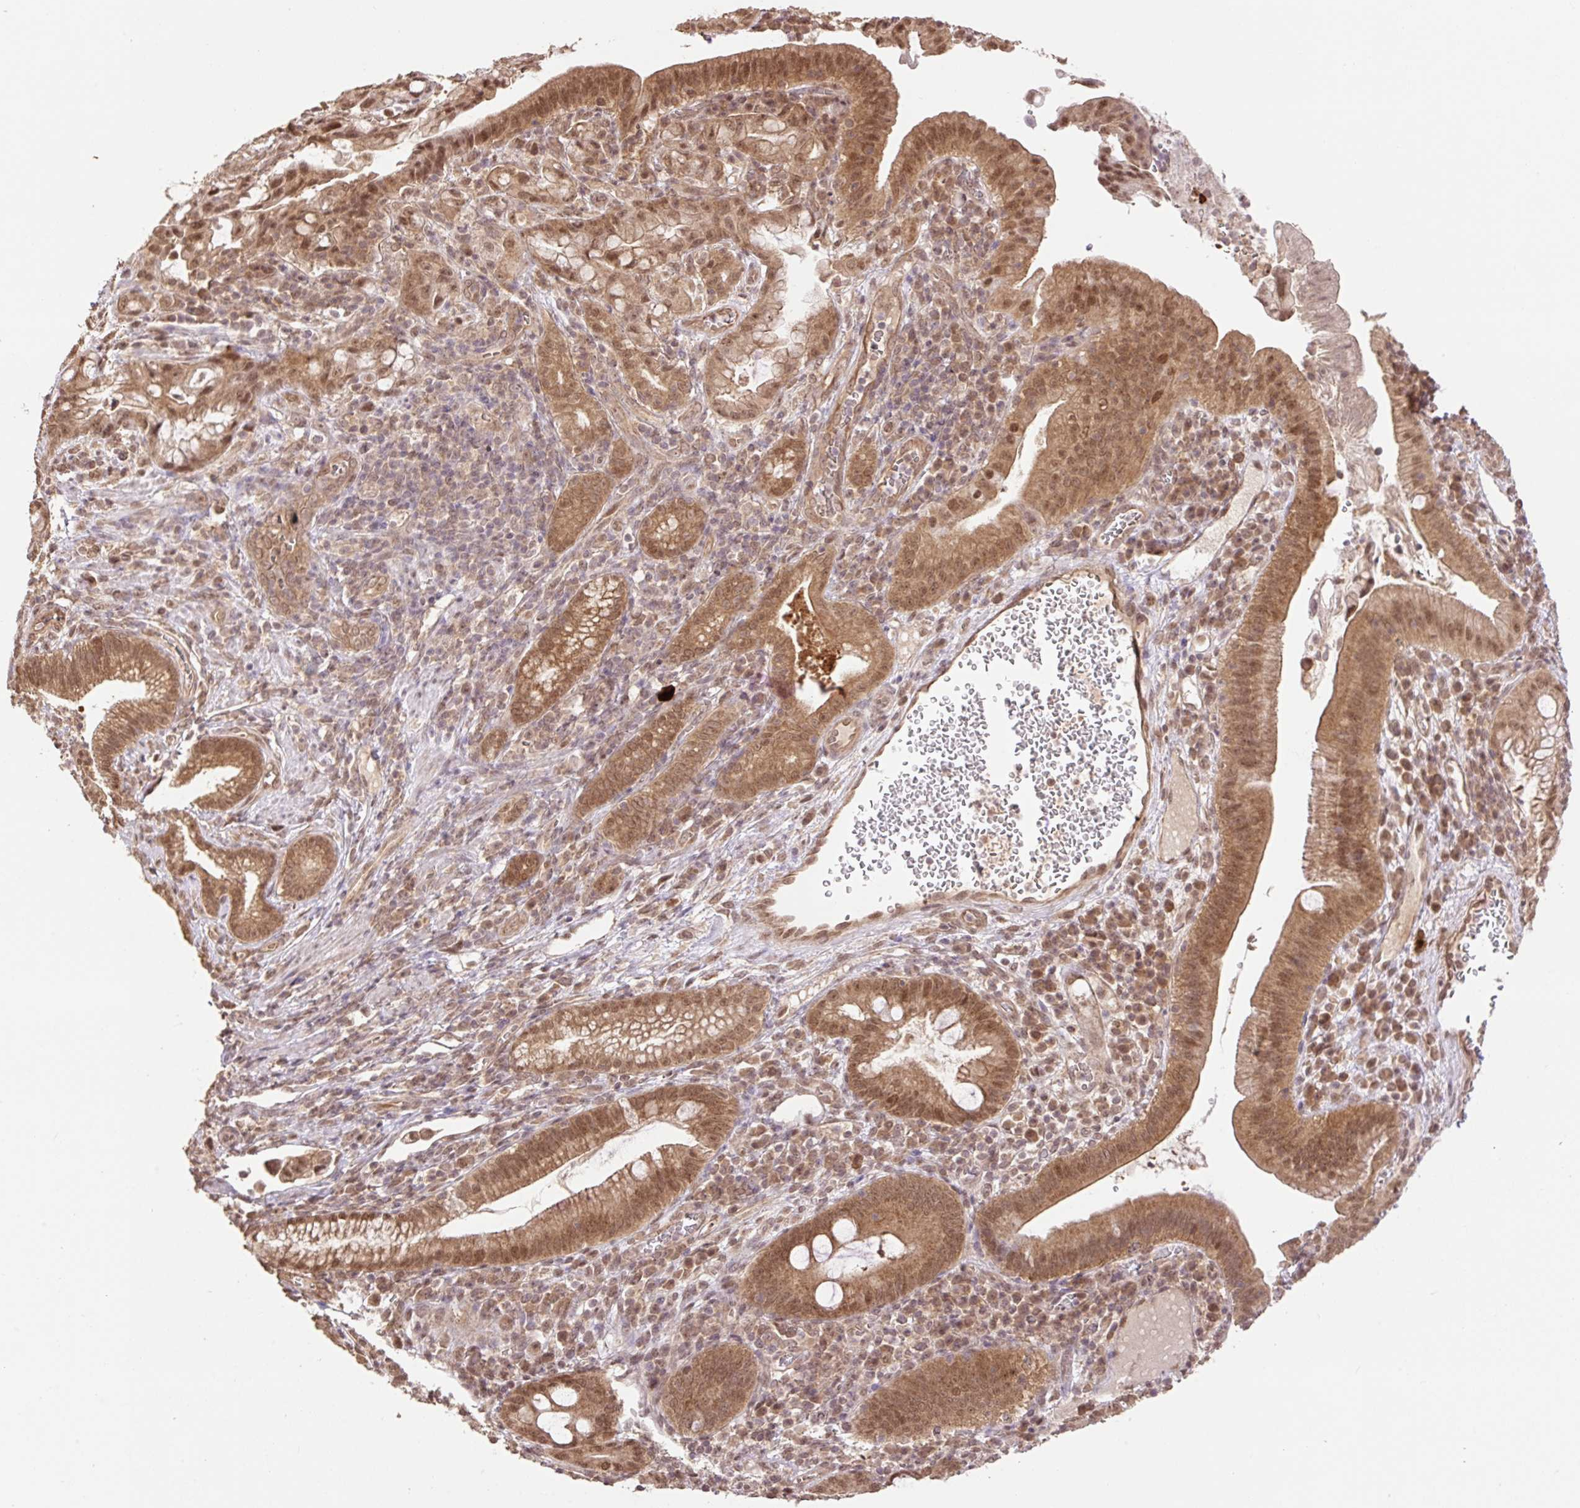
{"staining": {"intensity": "moderate", "quantity": ">75%", "location": "cytoplasmic/membranous,nuclear"}, "tissue": "pancreatic cancer", "cell_type": "Tumor cells", "image_type": "cancer", "snomed": [{"axis": "morphology", "description": "Adenocarcinoma, NOS"}, {"axis": "topography", "description": "Pancreas"}], "caption": "Immunohistochemical staining of adenocarcinoma (pancreatic) reveals medium levels of moderate cytoplasmic/membranous and nuclear positivity in approximately >75% of tumor cells. (brown staining indicates protein expression, while blue staining denotes nuclei).", "gene": "VPS25", "patient": {"sex": "male", "age": 68}}